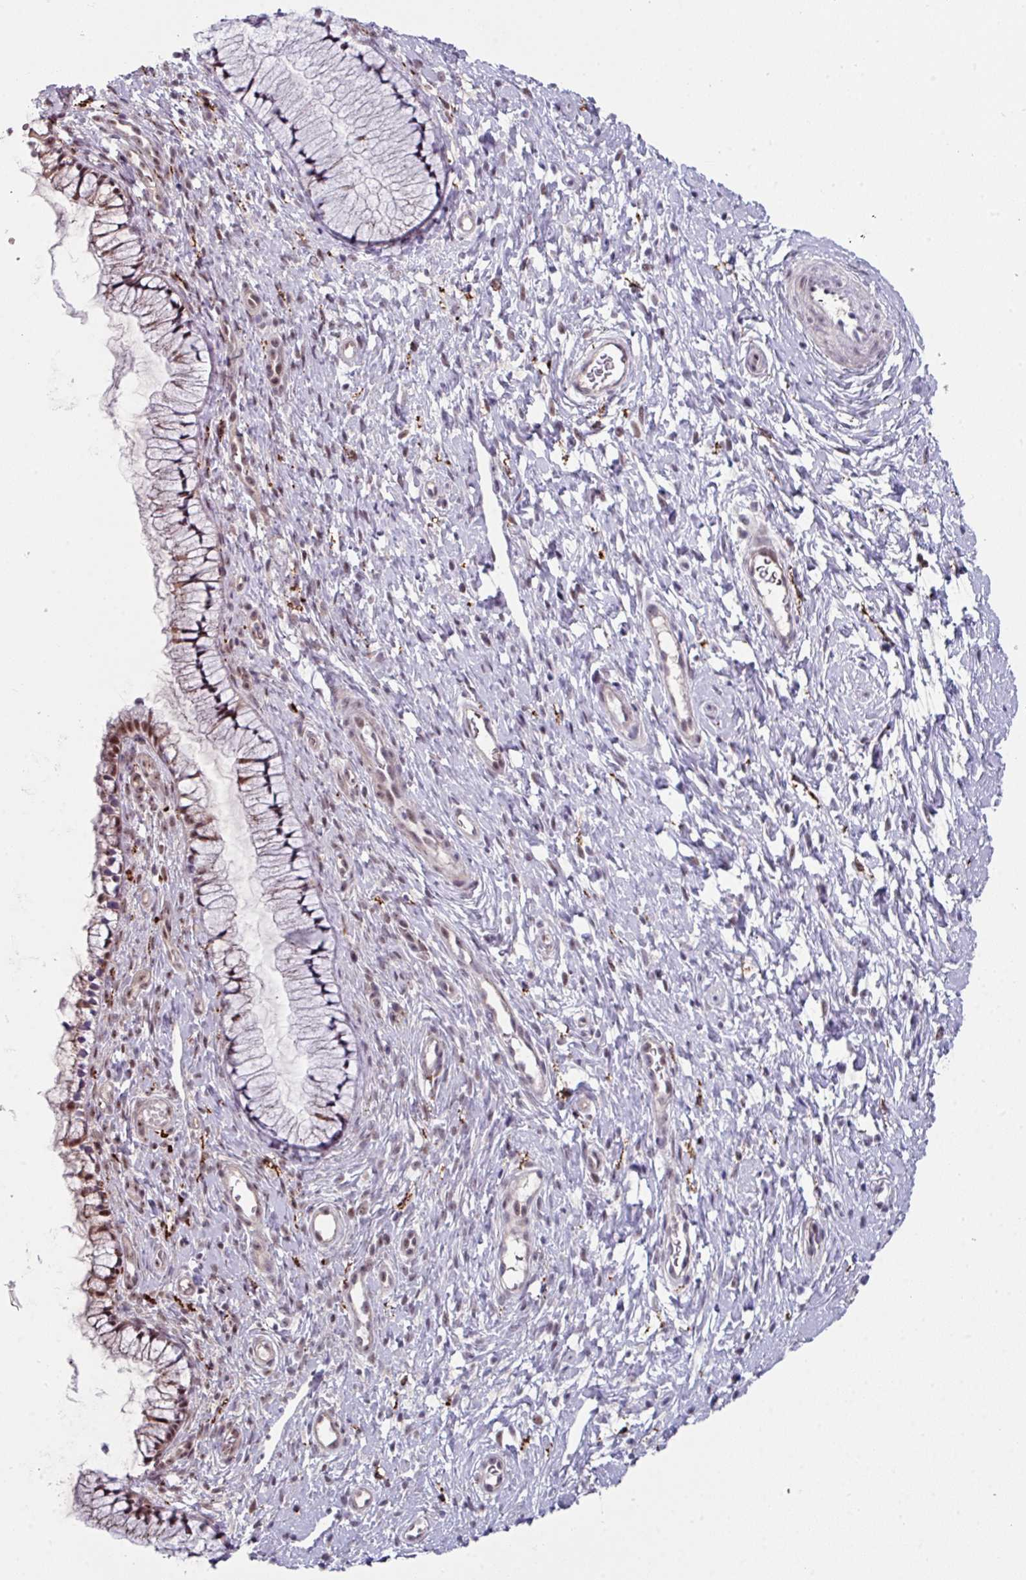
{"staining": {"intensity": "moderate", "quantity": "25%-75%", "location": "nuclear"}, "tissue": "cervix", "cell_type": "Glandular cells", "image_type": "normal", "snomed": [{"axis": "morphology", "description": "Normal tissue, NOS"}, {"axis": "topography", "description": "Cervix"}], "caption": "Glandular cells display medium levels of moderate nuclear expression in about 25%-75% of cells in normal human cervix.", "gene": "BMS1", "patient": {"sex": "female", "age": 36}}